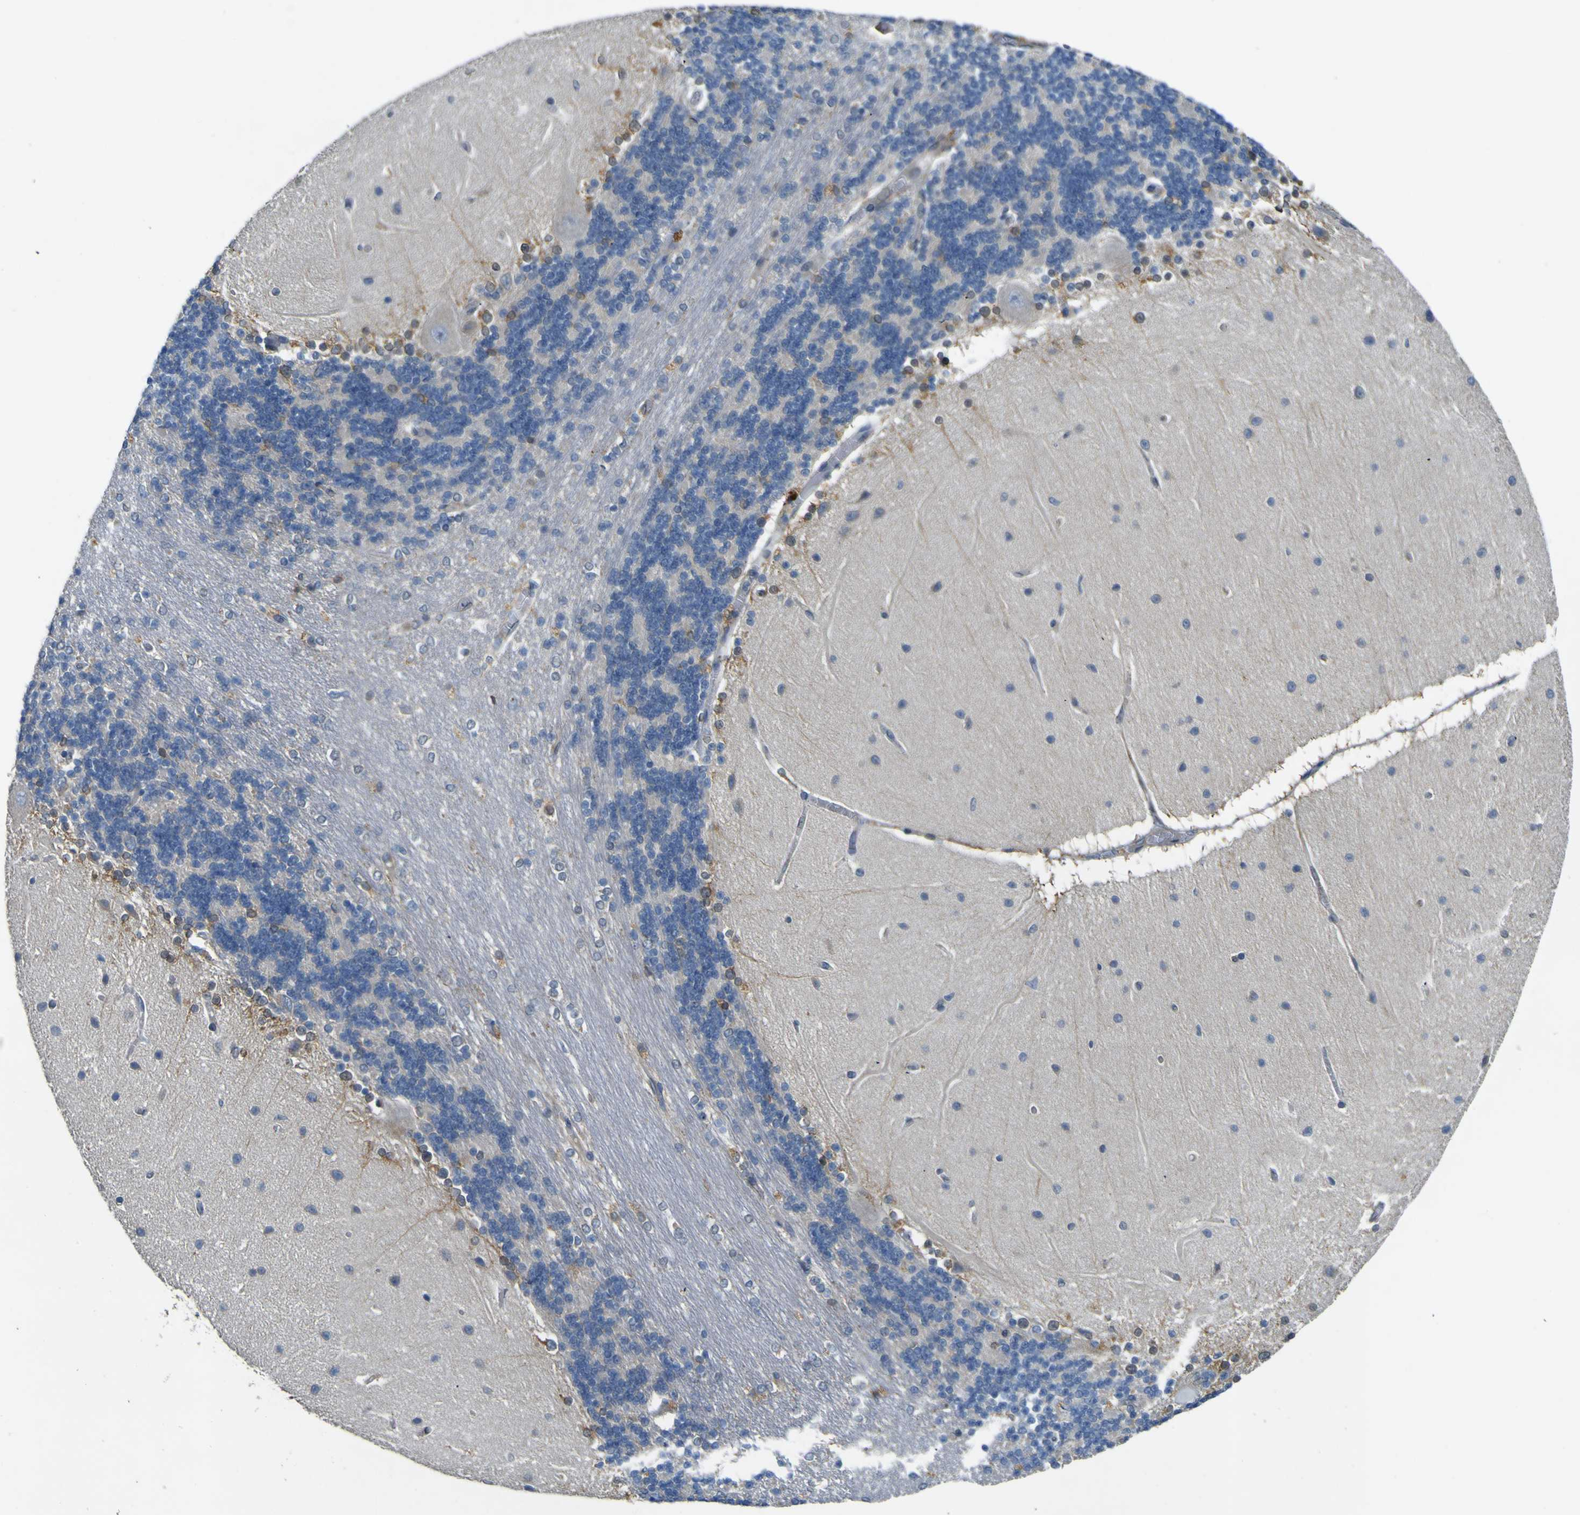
{"staining": {"intensity": "negative", "quantity": "none", "location": "none"}, "tissue": "cerebellum", "cell_type": "Cells in granular layer", "image_type": "normal", "snomed": [{"axis": "morphology", "description": "Normal tissue, NOS"}, {"axis": "topography", "description": "Cerebellum"}], "caption": "Immunohistochemical staining of benign human cerebellum displays no significant expression in cells in granular layer.", "gene": "LDLR", "patient": {"sex": "female", "age": 54}}